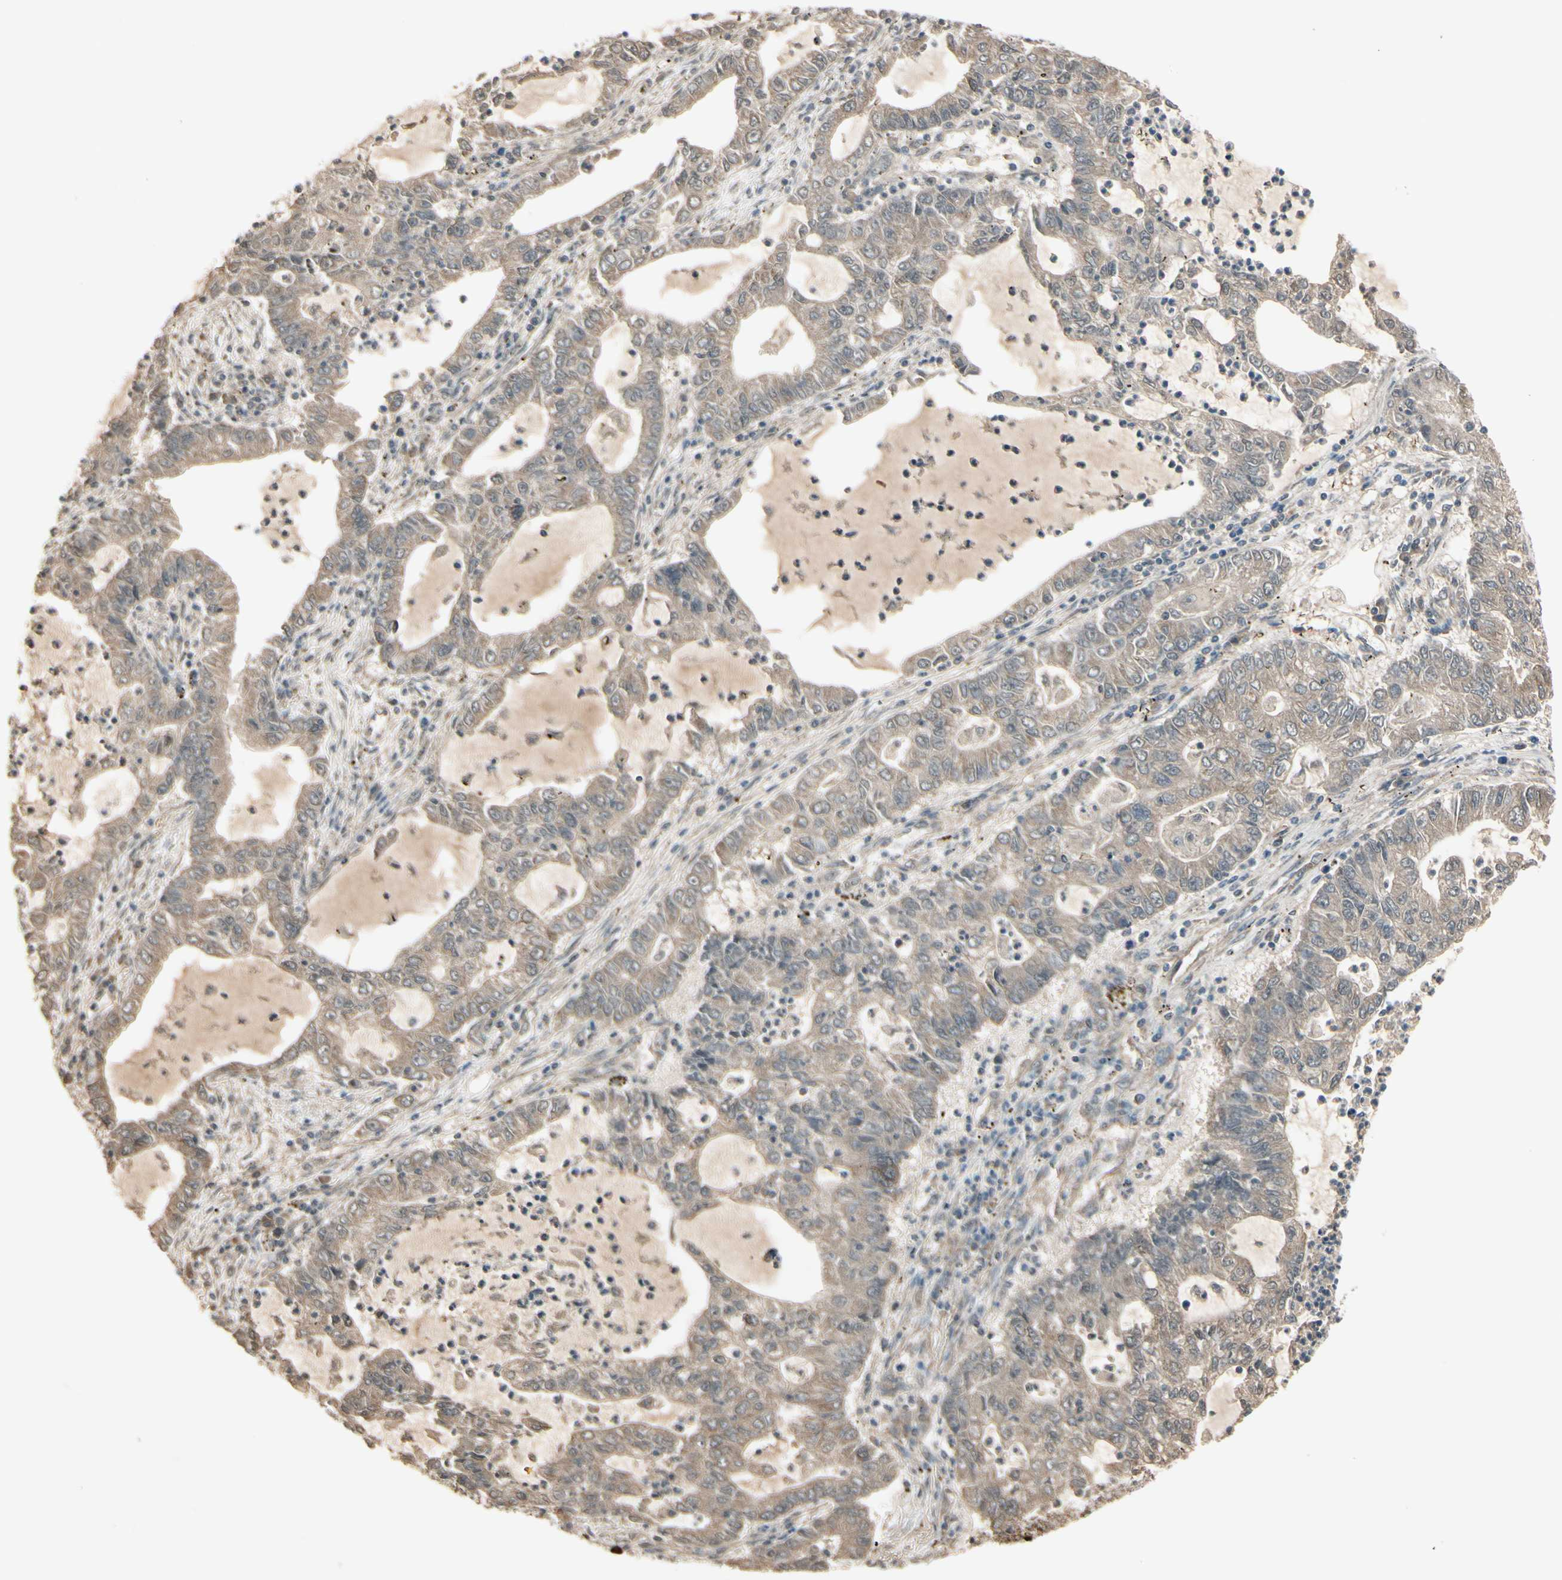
{"staining": {"intensity": "weak", "quantity": "<25%", "location": "cytoplasmic/membranous"}, "tissue": "lung cancer", "cell_type": "Tumor cells", "image_type": "cancer", "snomed": [{"axis": "morphology", "description": "Adenocarcinoma, NOS"}, {"axis": "topography", "description": "Lung"}], "caption": "A photomicrograph of adenocarcinoma (lung) stained for a protein shows no brown staining in tumor cells.", "gene": "FHDC1", "patient": {"sex": "female", "age": 51}}